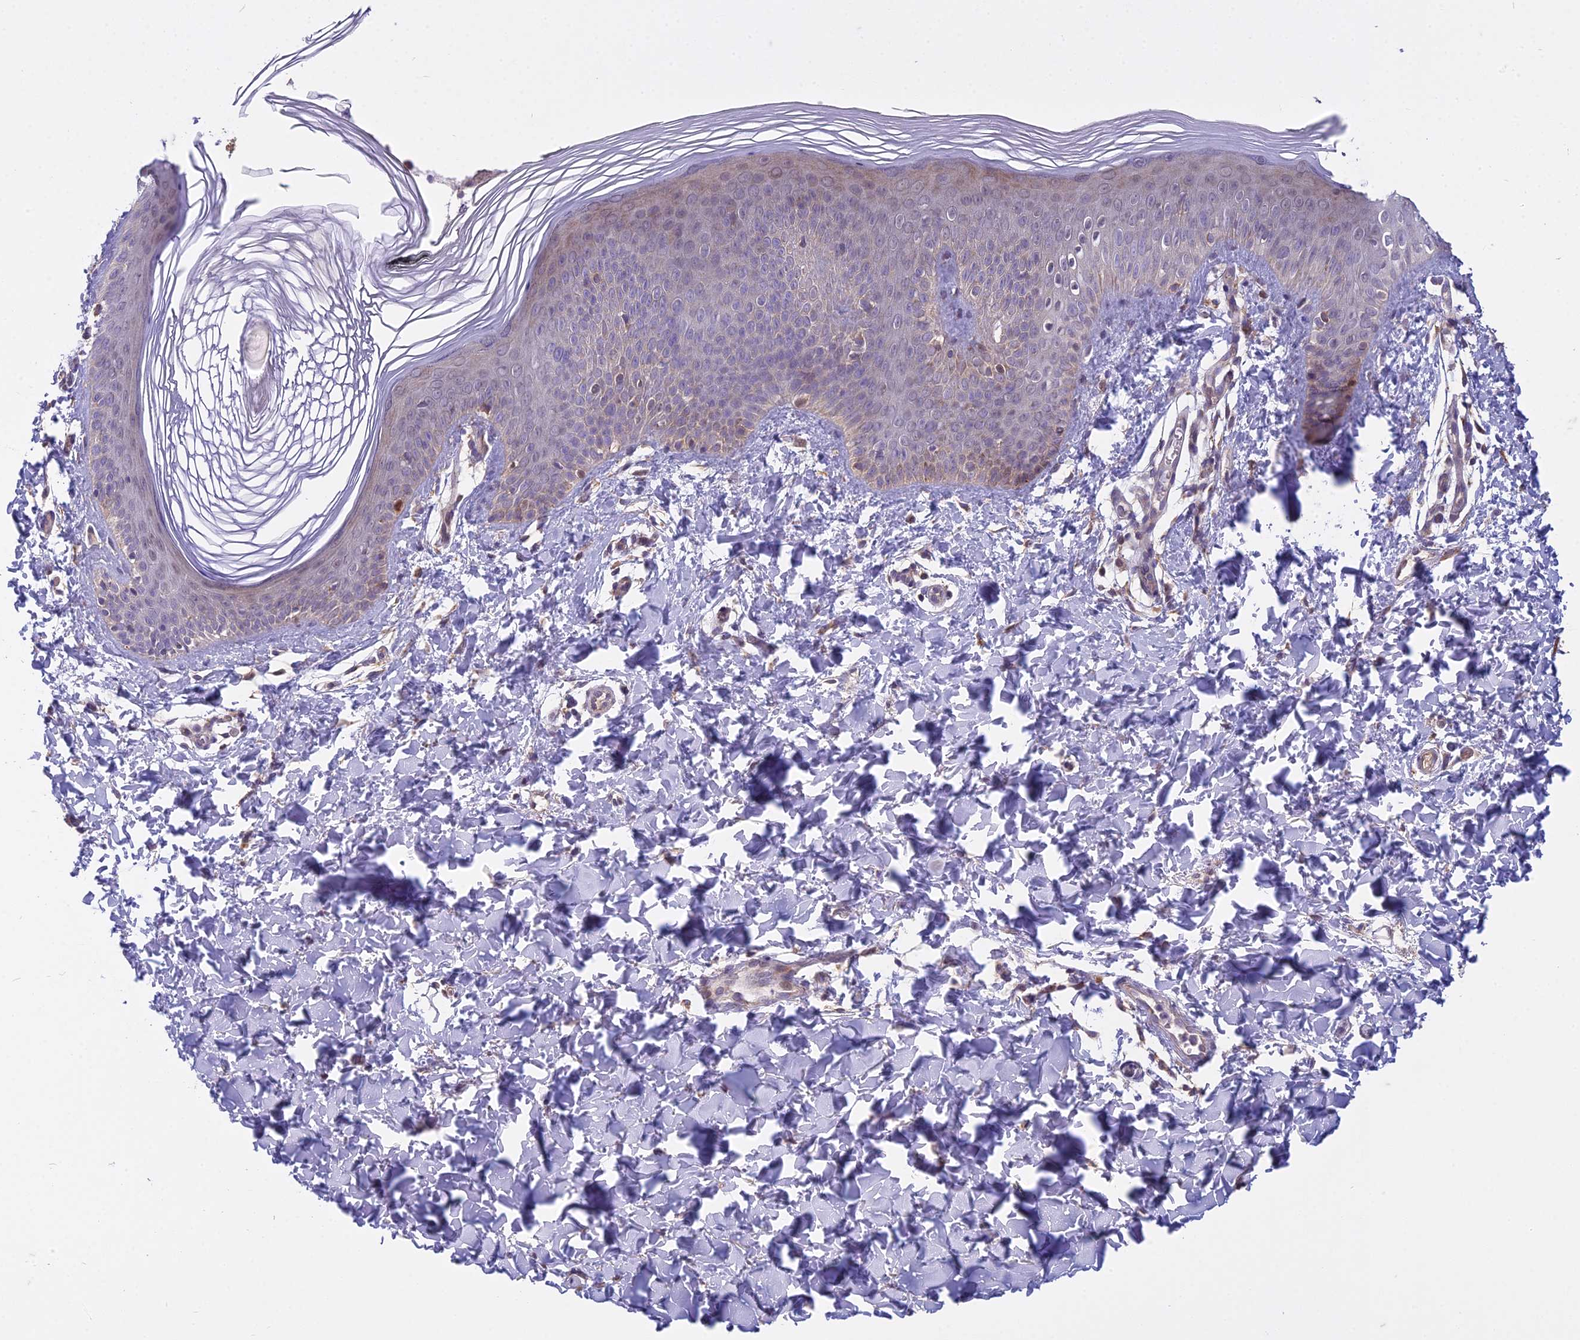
{"staining": {"intensity": "moderate", "quantity": "<25%", "location": "cytoplasmic/membranous"}, "tissue": "skin", "cell_type": "Epidermal cells", "image_type": "normal", "snomed": [{"axis": "morphology", "description": "Normal tissue, NOS"}, {"axis": "morphology", "description": "Inflammation, NOS"}, {"axis": "topography", "description": "Soft tissue"}, {"axis": "topography", "description": "Anal"}], "caption": "Skin stained for a protein (brown) shows moderate cytoplasmic/membranous positive expression in about <25% of epidermal cells.", "gene": "DUS2", "patient": {"sex": "female", "age": 15}}